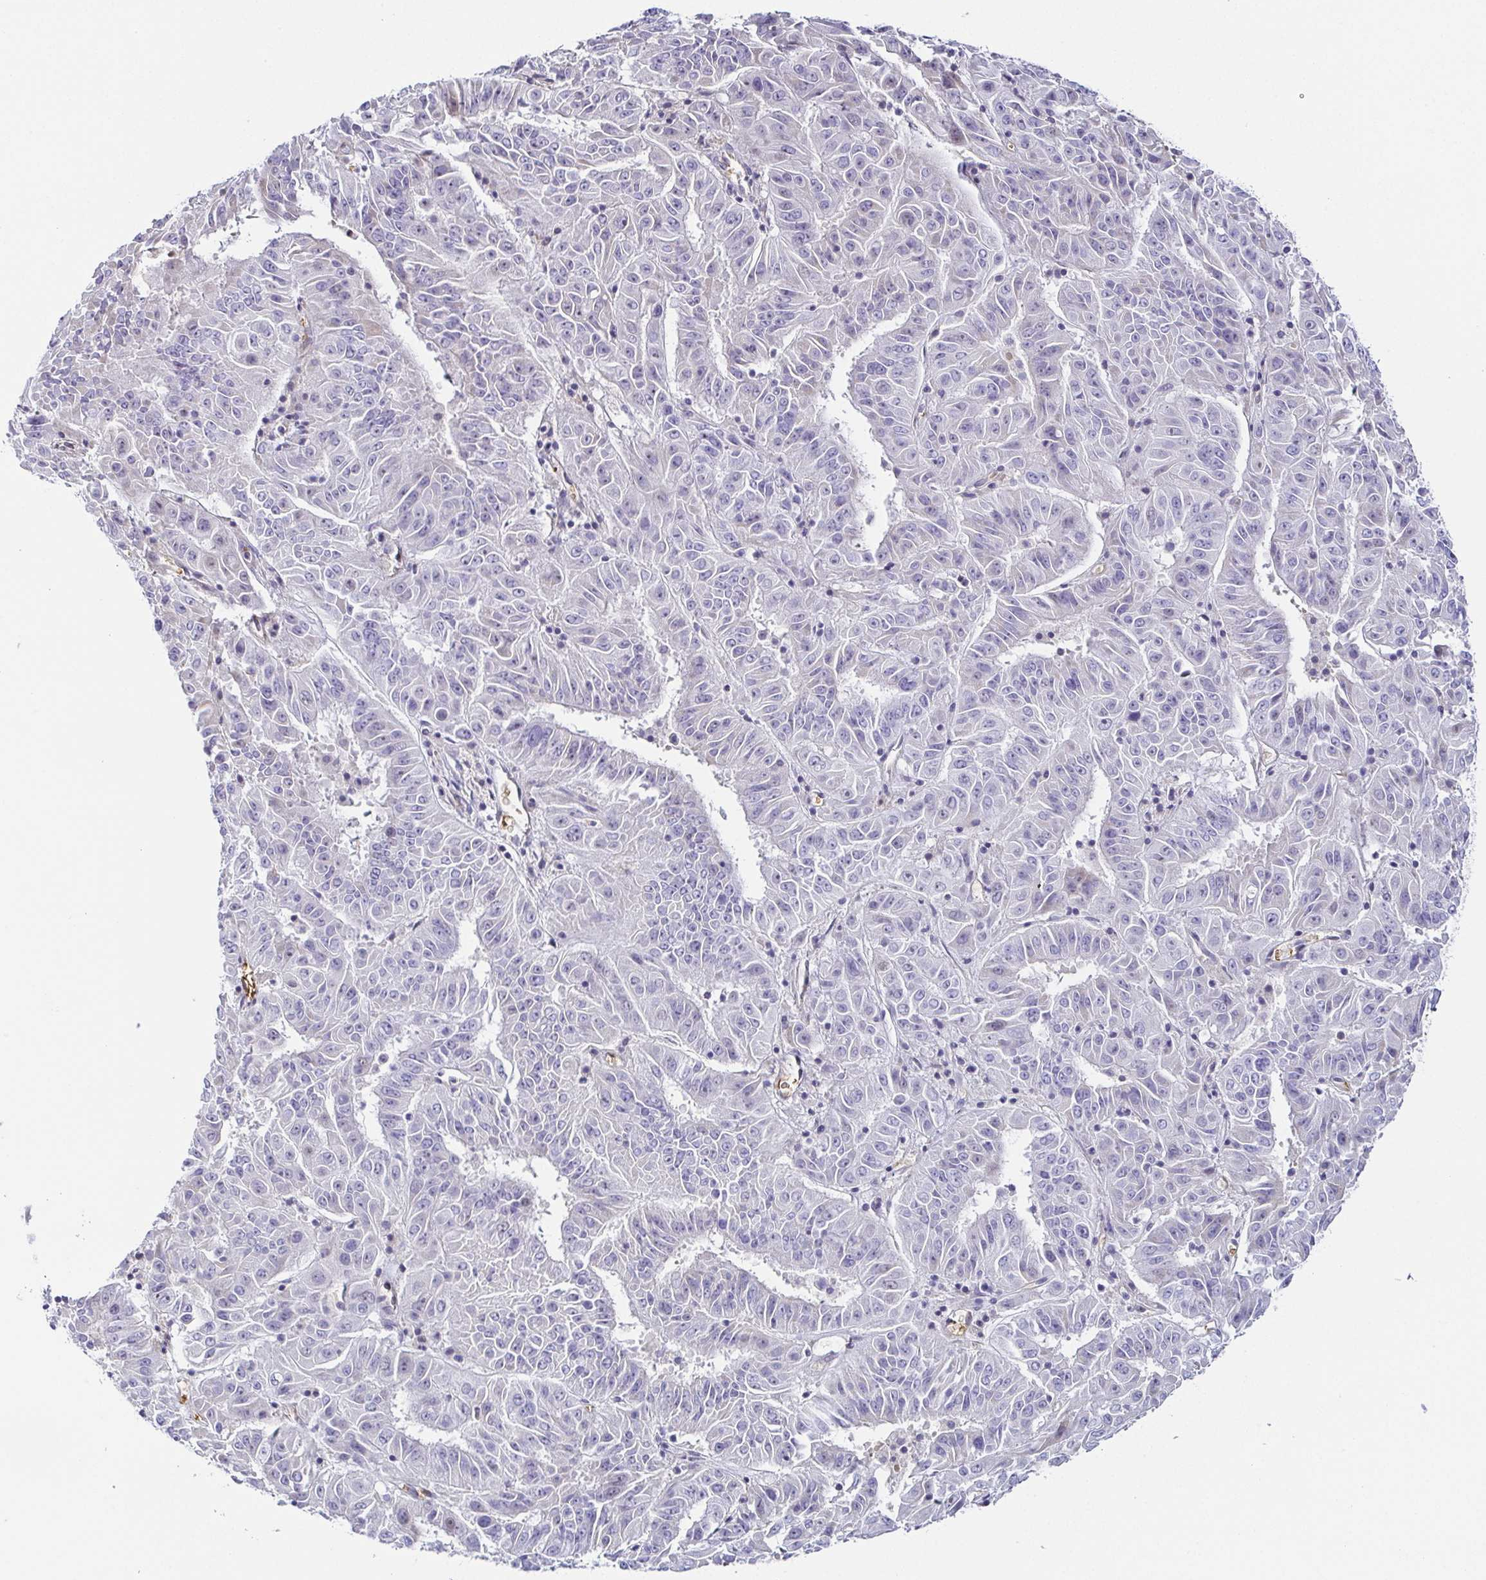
{"staining": {"intensity": "negative", "quantity": "none", "location": "none"}, "tissue": "pancreatic cancer", "cell_type": "Tumor cells", "image_type": "cancer", "snomed": [{"axis": "morphology", "description": "Adenocarcinoma, NOS"}, {"axis": "topography", "description": "Pancreas"}], "caption": "A histopathology image of pancreatic adenocarcinoma stained for a protein reveals no brown staining in tumor cells.", "gene": "FAM162B", "patient": {"sex": "male", "age": 63}}